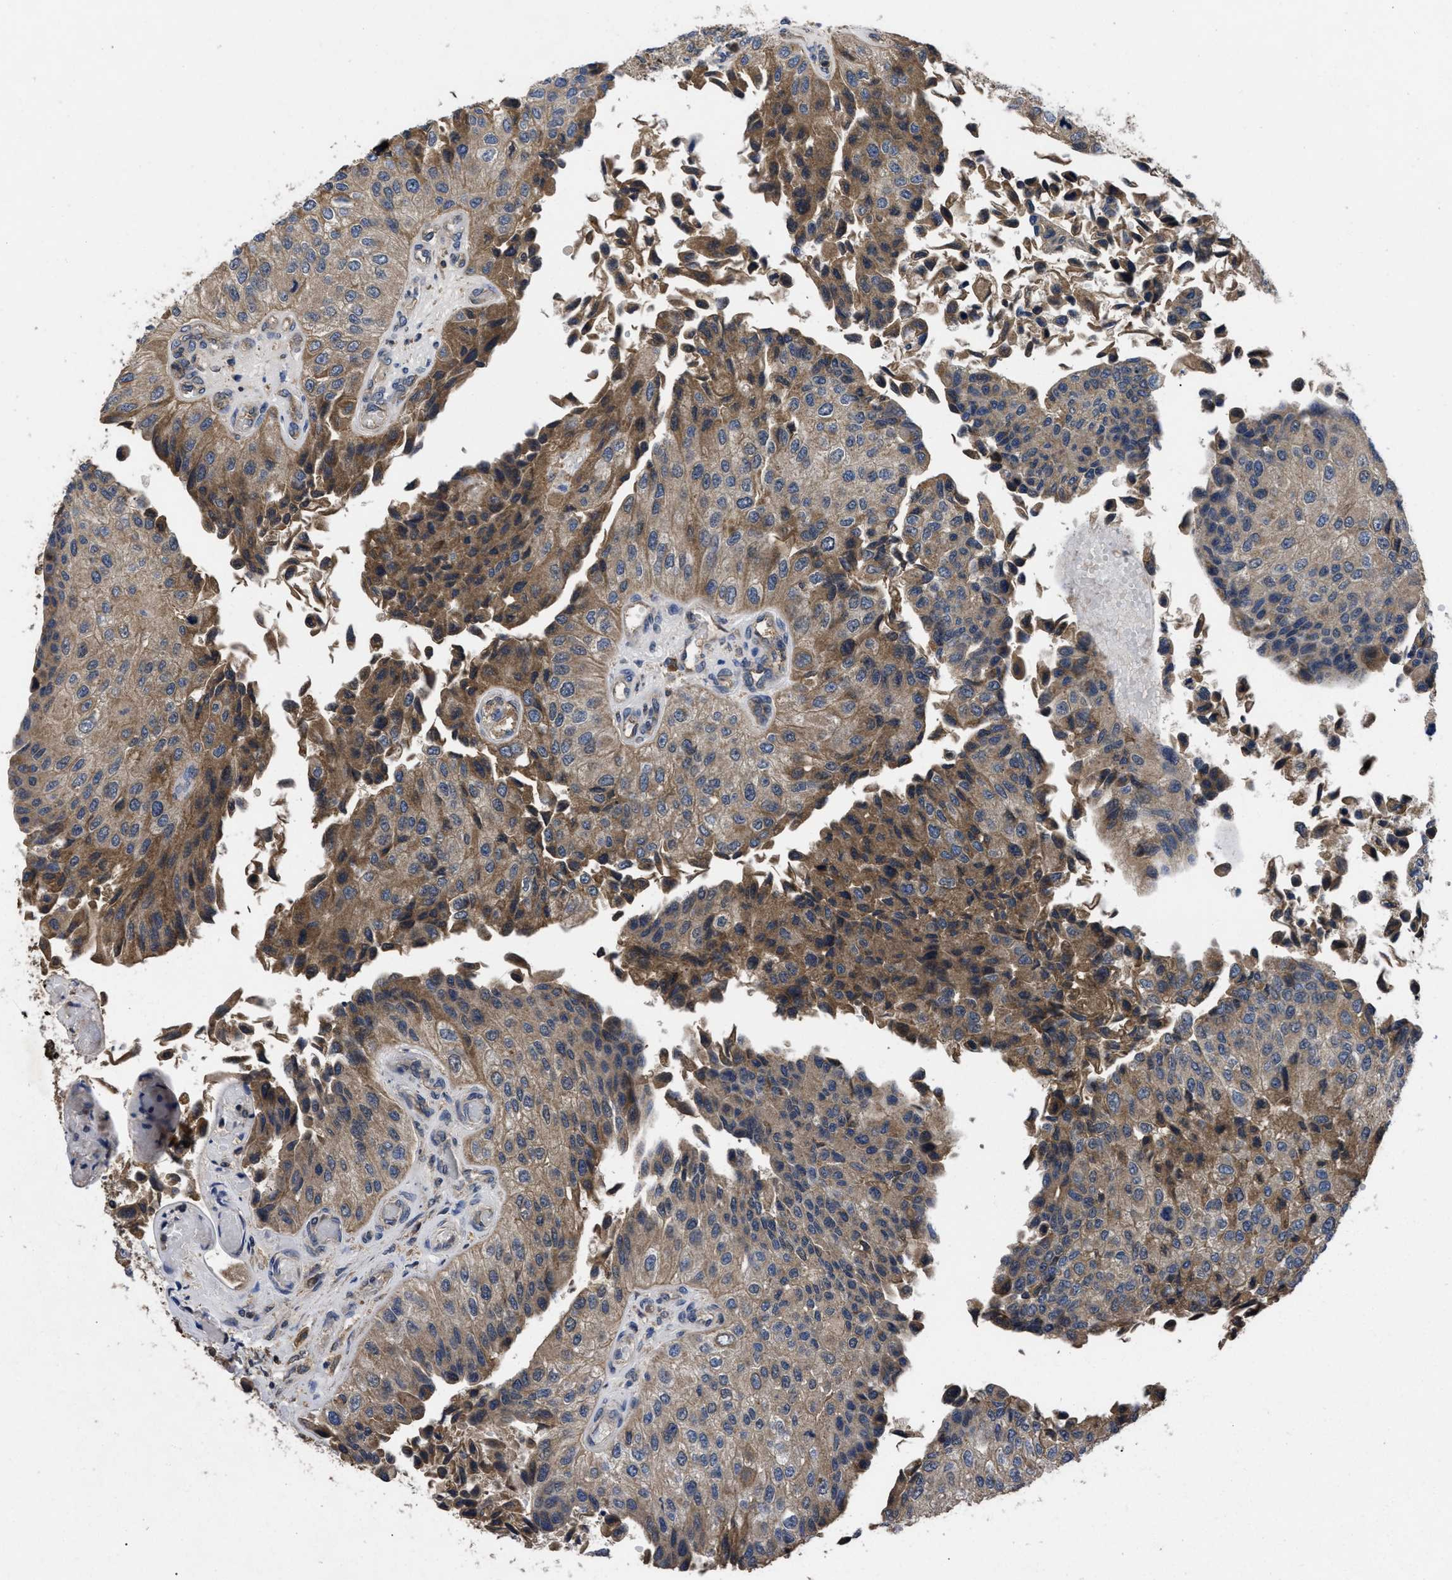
{"staining": {"intensity": "moderate", "quantity": ">75%", "location": "cytoplasmic/membranous"}, "tissue": "urothelial cancer", "cell_type": "Tumor cells", "image_type": "cancer", "snomed": [{"axis": "morphology", "description": "Urothelial carcinoma, High grade"}, {"axis": "topography", "description": "Kidney"}, {"axis": "topography", "description": "Urinary bladder"}], "caption": "Urothelial cancer tissue shows moderate cytoplasmic/membranous positivity in about >75% of tumor cells, visualized by immunohistochemistry.", "gene": "LRRC3", "patient": {"sex": "male", "age": 77}}